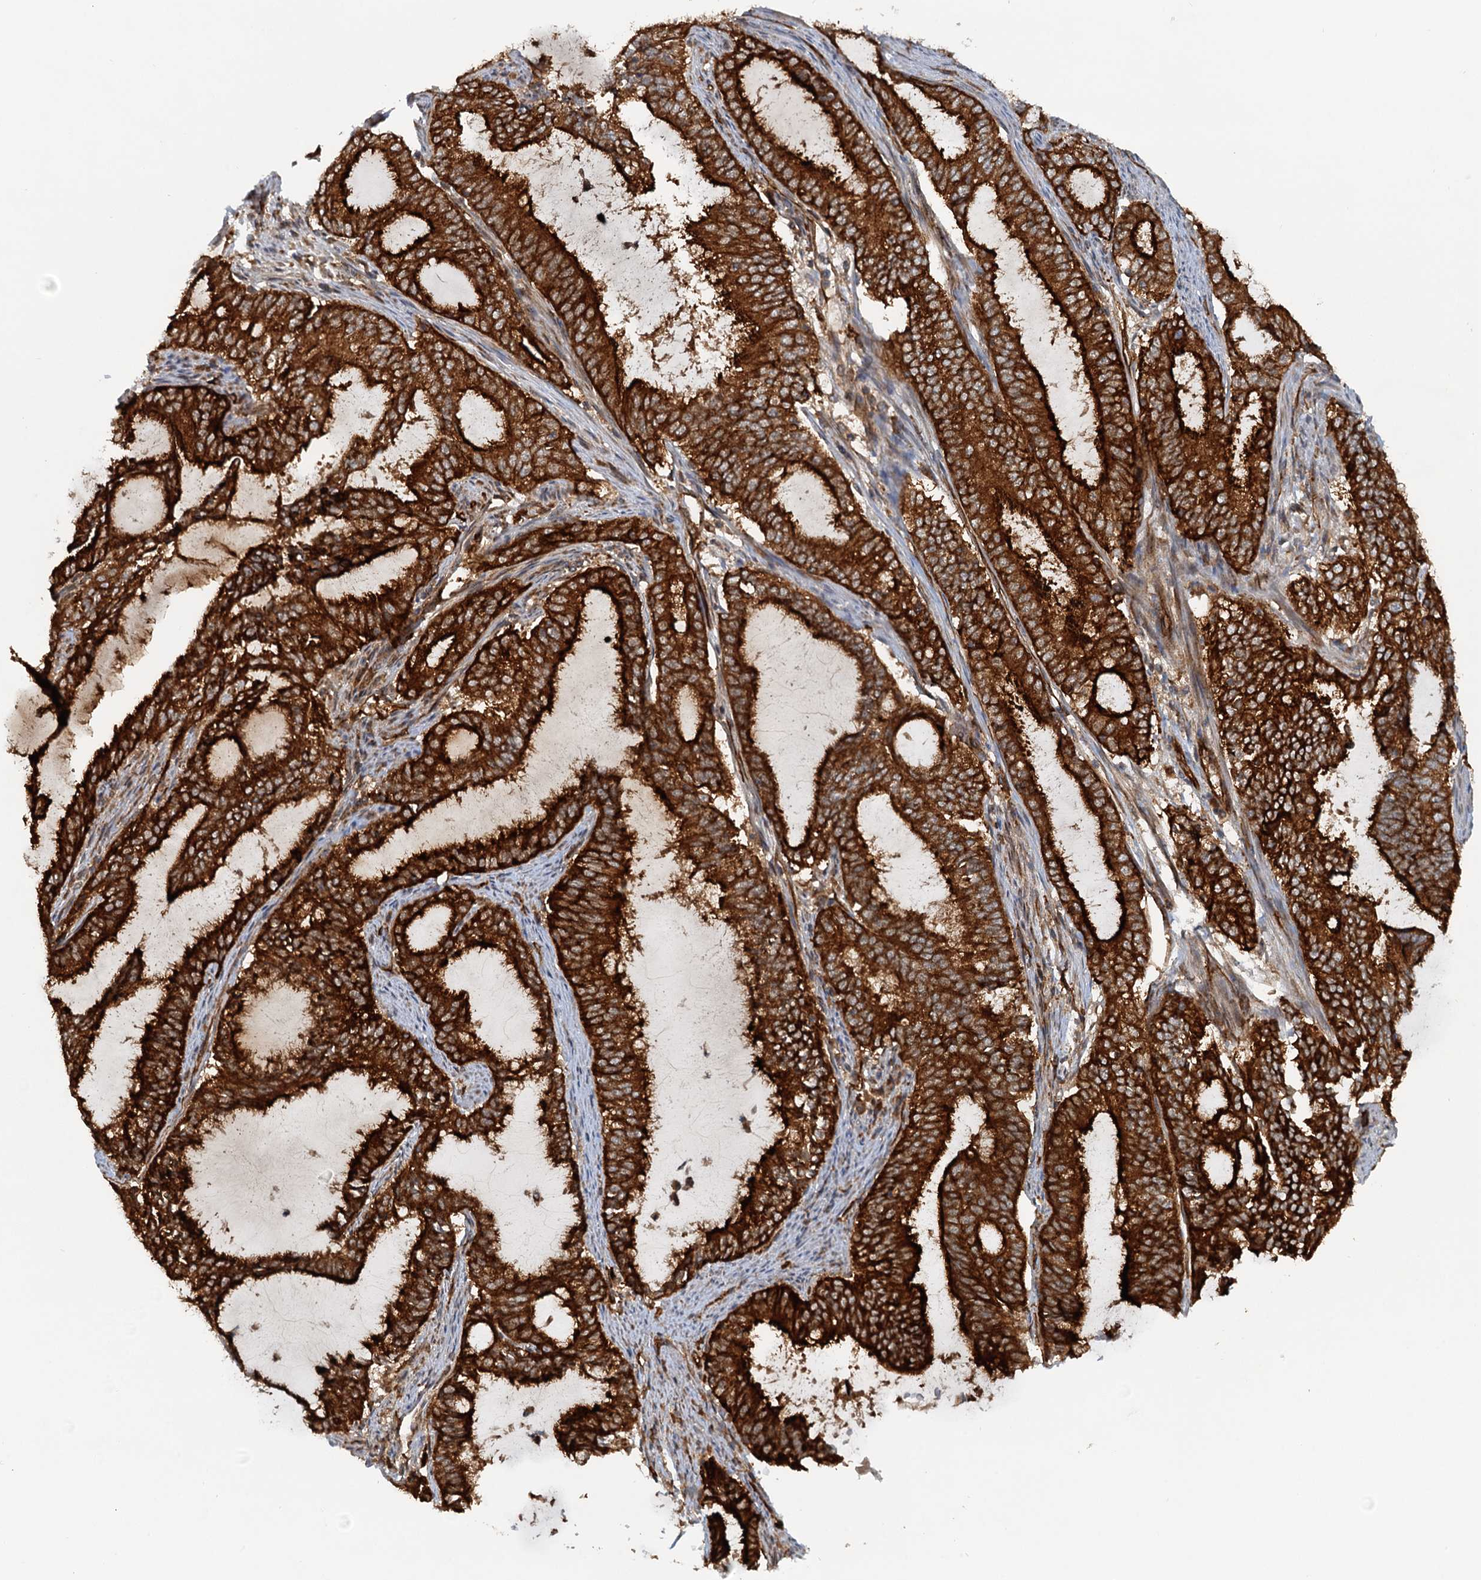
{"staining": {"intensity": "strong", "quantity": ">75%", "location": "cytoplasmic/membranous"}, "tissue": "endometrial cancer", "cell_type": "Tumor cells", "image_type": "cancer", "snomed": [{"axis": "morphology", "description": "Adenocarcinoma, NOS"}, {"axis": "topography", "description": "Endometrium"}], "caption": "A brown stain labels strong cytoplasmic/membranous expression of a protein in endometrial adenocarcinoma tumor cells. (IHC, brightfield microscopy, high magnification).", "gene": "NIPAL3", "patient": {"sex": "female", "age": 51}}